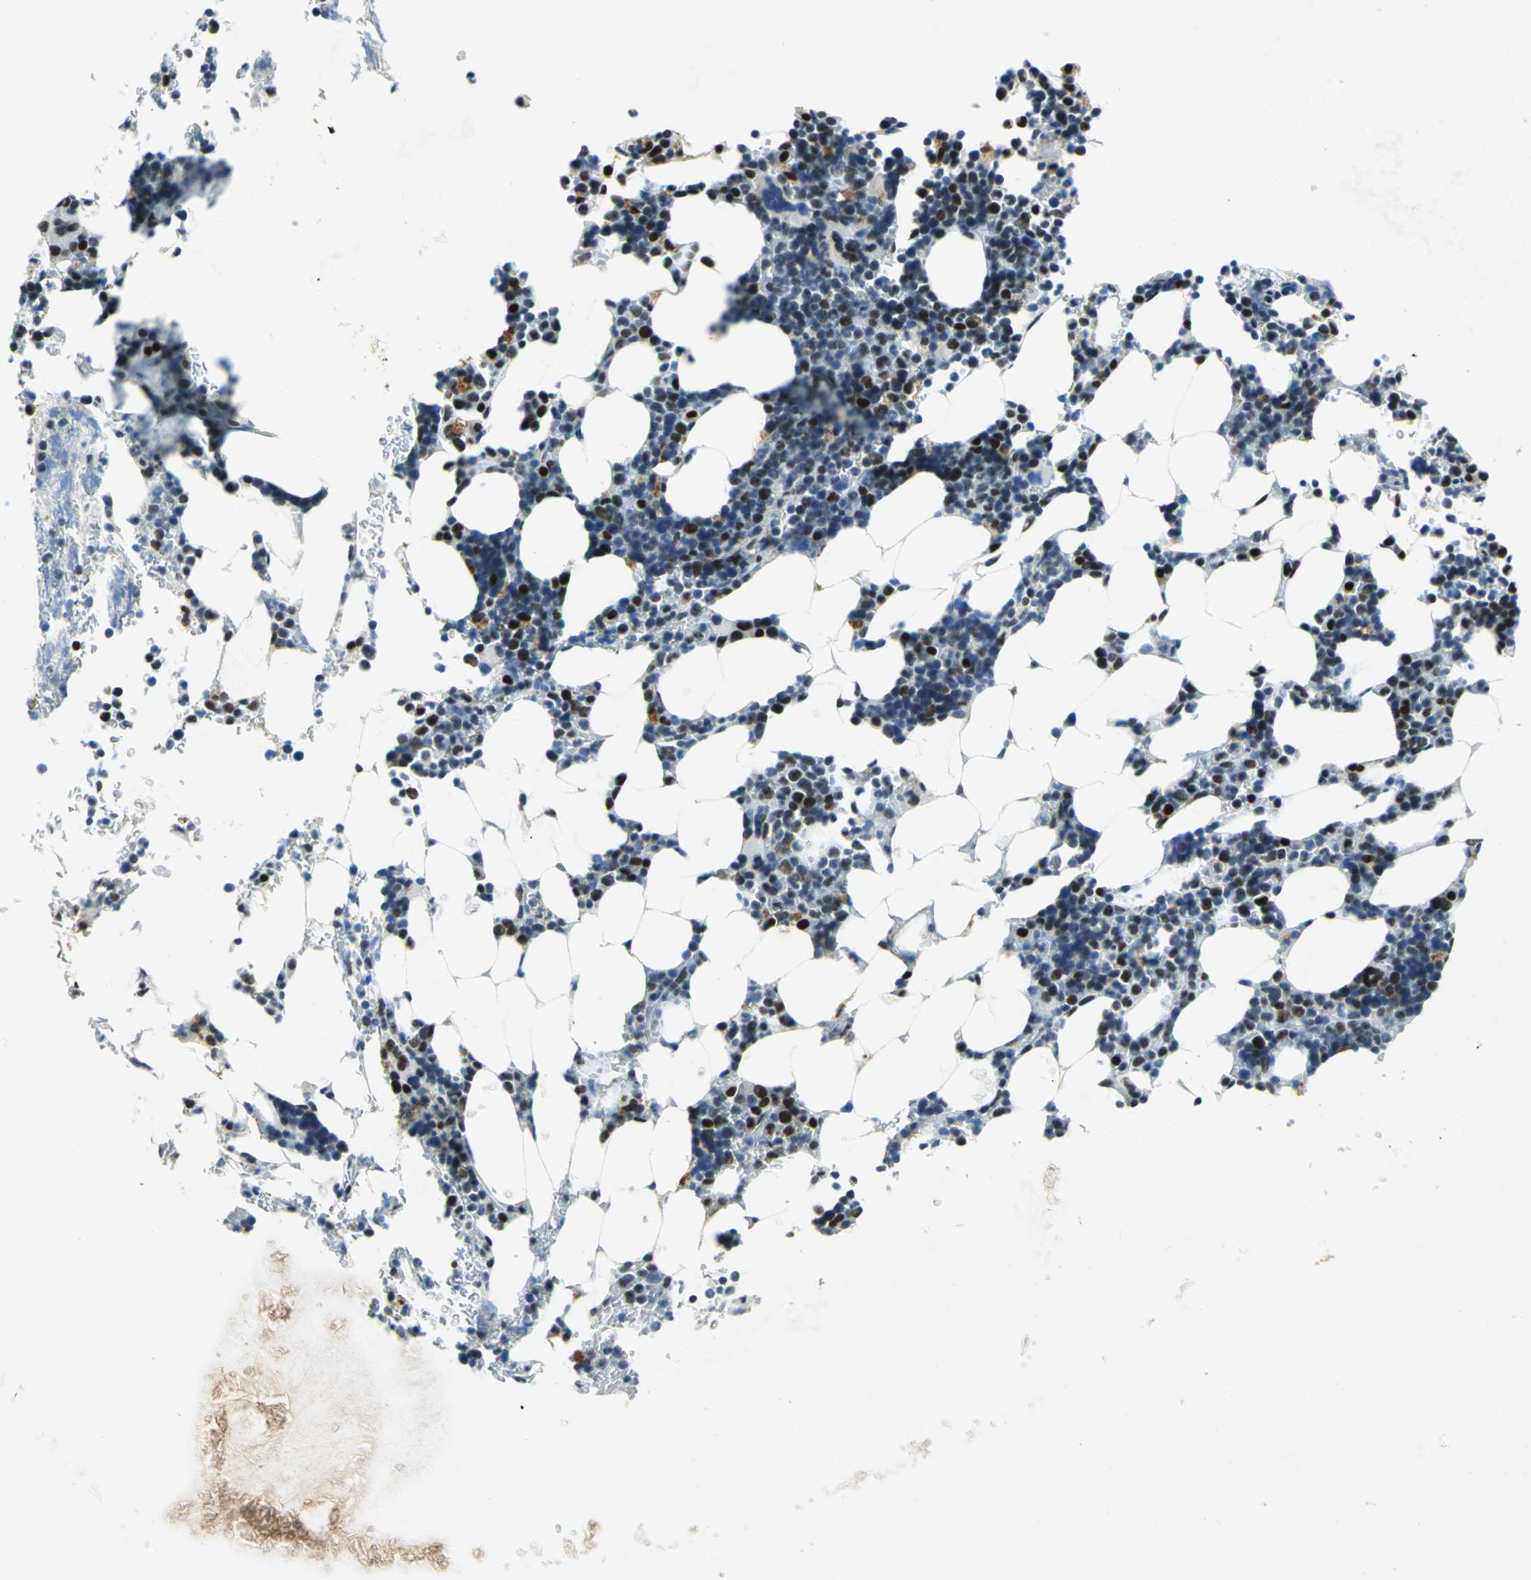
{"staining": {"intensity": "strong", "quantity": "25%-75%", "location": "nuclear"}, "tissue": "bone marrow", "cell_type": "Hematopoietic cells", "image_type": "normal", "snomed": [{"axis": "morphology", "description": "Normal tissue, NOS"}, {"axis": "topography", "description": "Bone marrow"}], "caption": "Protein expression analysis of unremarkable human bone marrow reveals strong nuclear positivity in approximately 25%-75% of hematopoietic cells. (DAB IHC with brightfield microscopy, high magnification).", "gene": "RAD17", "patient": {"sex": "female", "age": 73}}